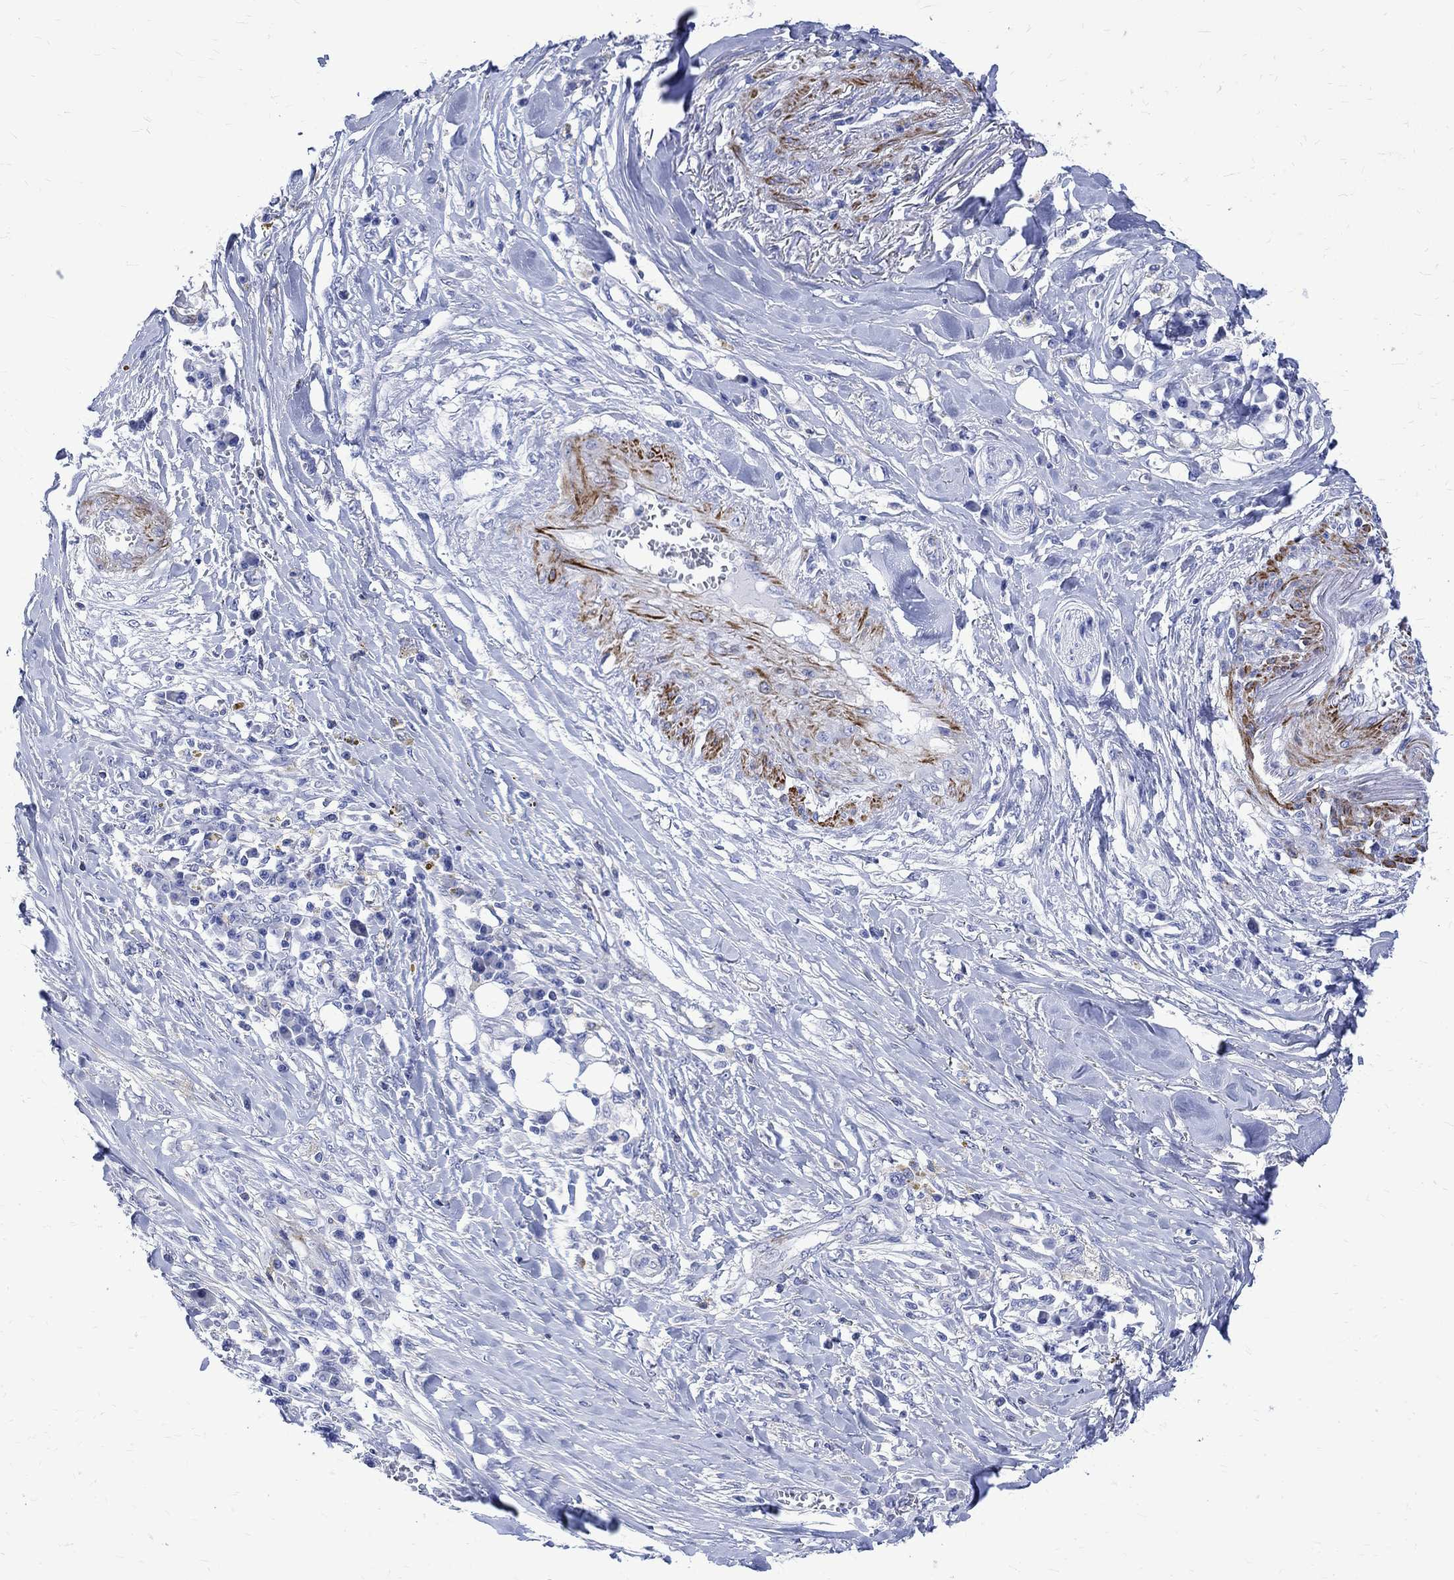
{"staining": {"intensity": "negative", "quantity": "none", "location": "none"}, "tissue": "skin cancer", "cell_type": "Tumor cells", "image_type": "cancer", "snomed": [{"axis": "morphology", "description": "Squamous cell carcinoma, NOS"}, {"axis": "topography", "description": "Skin"}], "caption": "This histopathology image is of squamous cell carcinoma (skin) stained with immunohistochemistry to label a protein in brown with the nuclei are counter-stained blue. There is no staining in tumor cells.", "gene": "PARVB", "patient": {"sex": "male", "age": 82}}